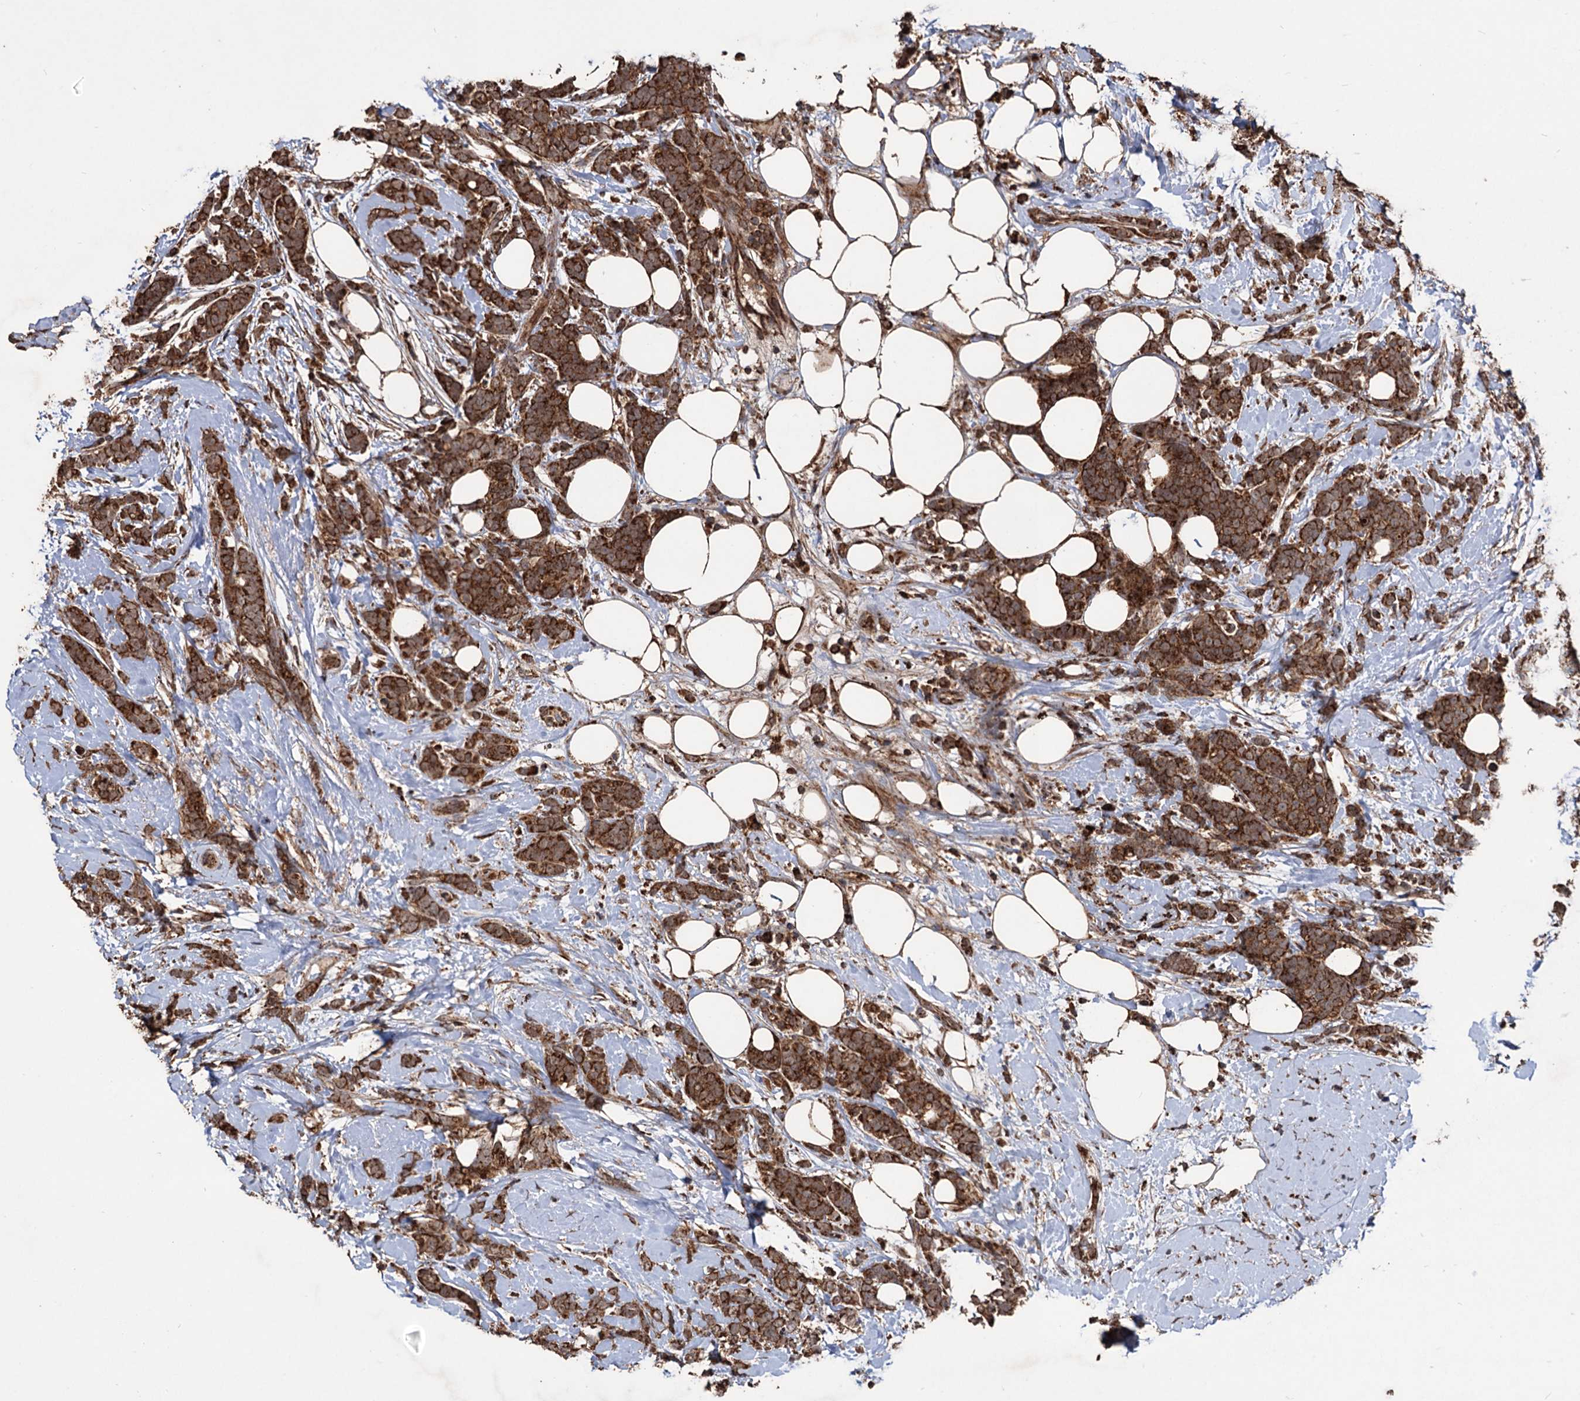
{"staining": {"intensity": "strong", "quantity": ">75%", "location": "cytoplasmic/membranous"}, "tissue": "breast cancer", "cell_type": "Tumor cells", "image_type": "cancer", "snomed": [{"axis": "morphology", "description": "Lobular carcinoma"}, {"axis": "topography", "description": "Breast"}], "caption": "Protein staining exhibits strong cytoplasmic/membranous positivity in approximately >75% of tumor cells in breast cancer (lobular carcinoma).", "gene": "IPO4", "patient": {"sex": "female", "age": 58}}